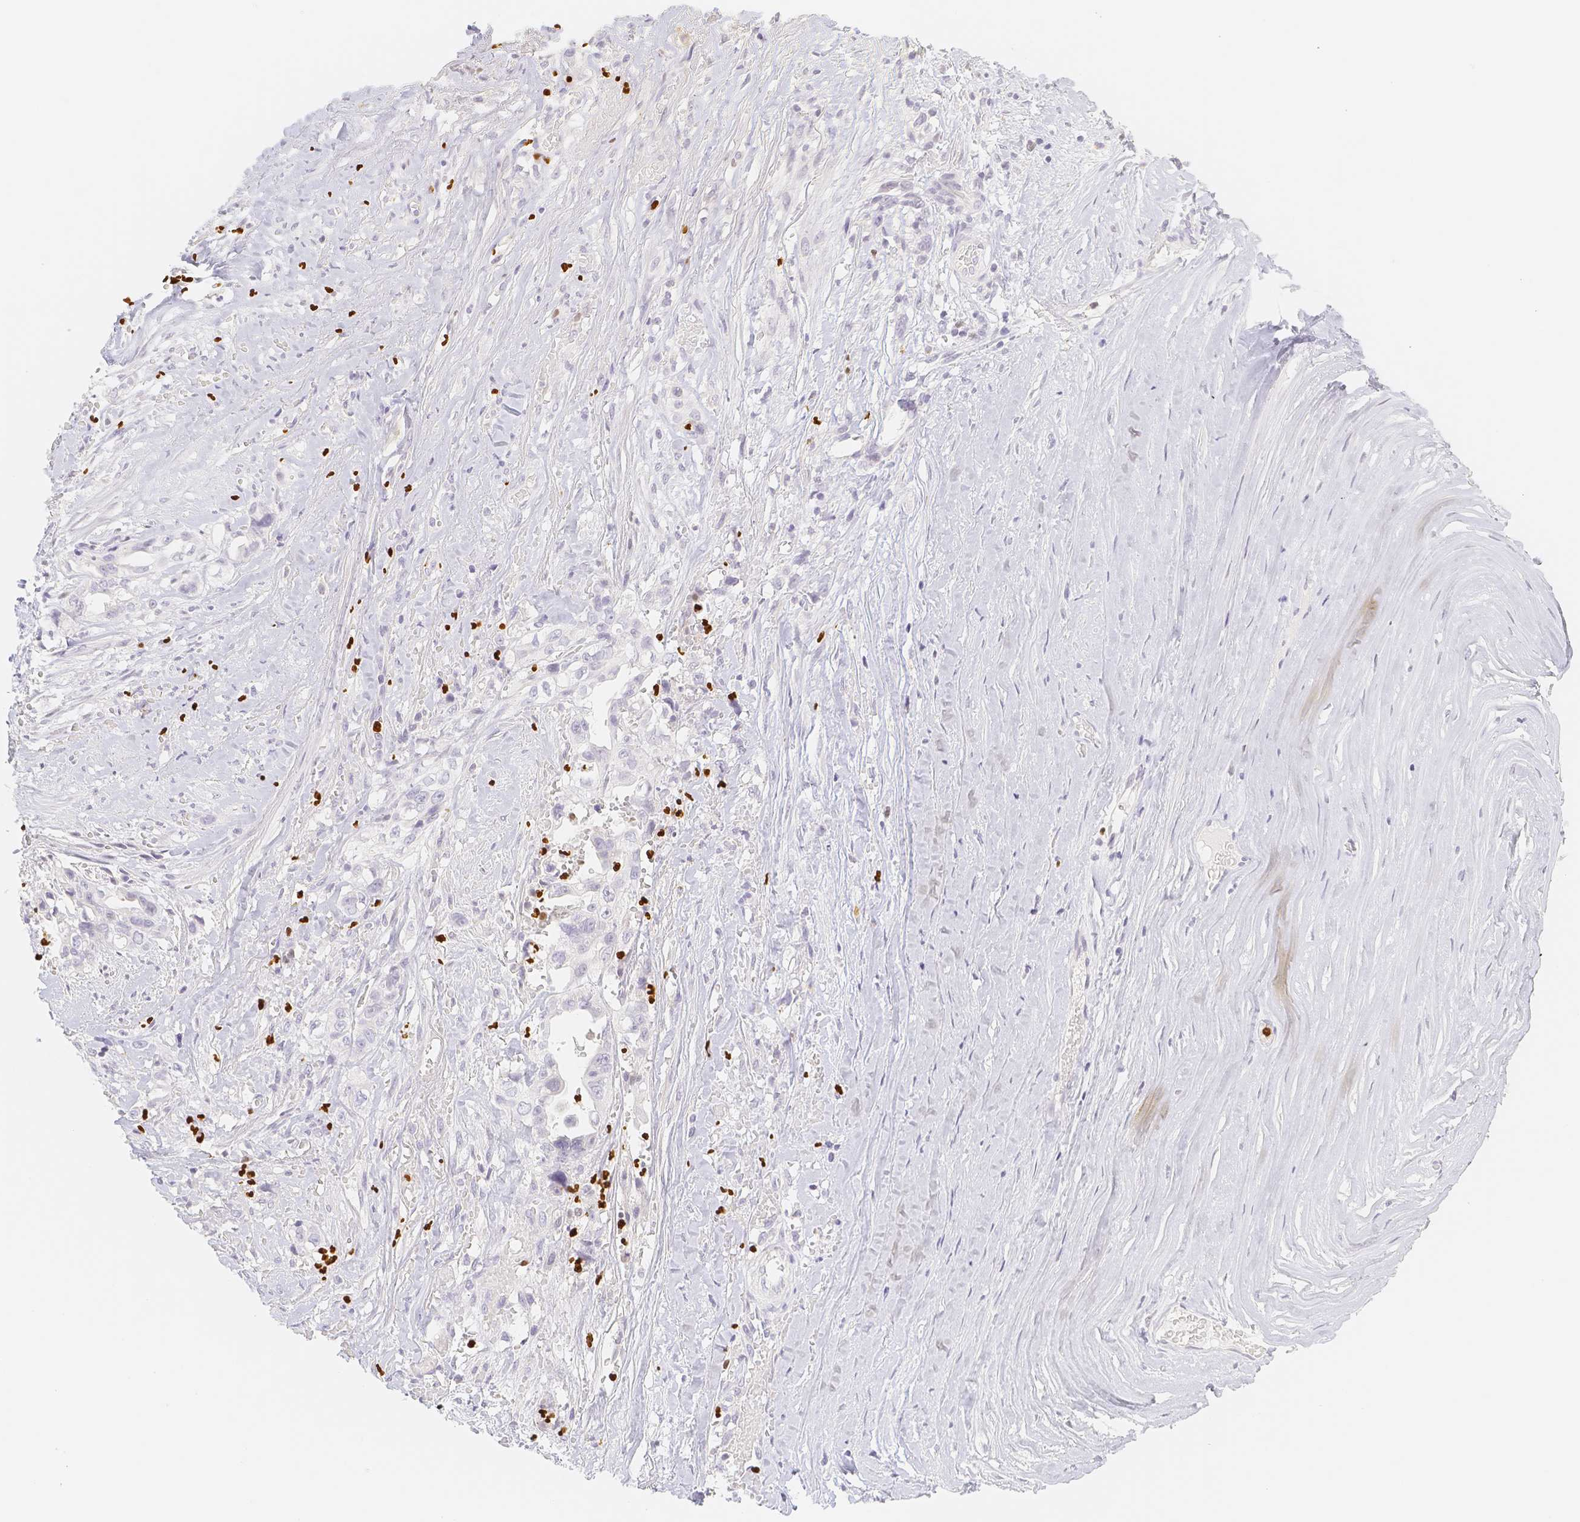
{"staining": {"intensity": "negative", "quantity": "none", "location": "none"}, "tissue": "liver cancer", "cell_type": "Tumor cells", "image_type": "cancer", "snomed": [{"axis": "morphology", "description": "Cholangiocarcinoma"}, {"axis": "topography", "description": "Liver"}], "caption": "The immunohistochemistry (IHC) histopathology image has no significant staining in tumor cells of cholangiocarcinoma (liver) tissue.", "gene": "PADI4", "patient": {"sex": "female", "age": 70}}